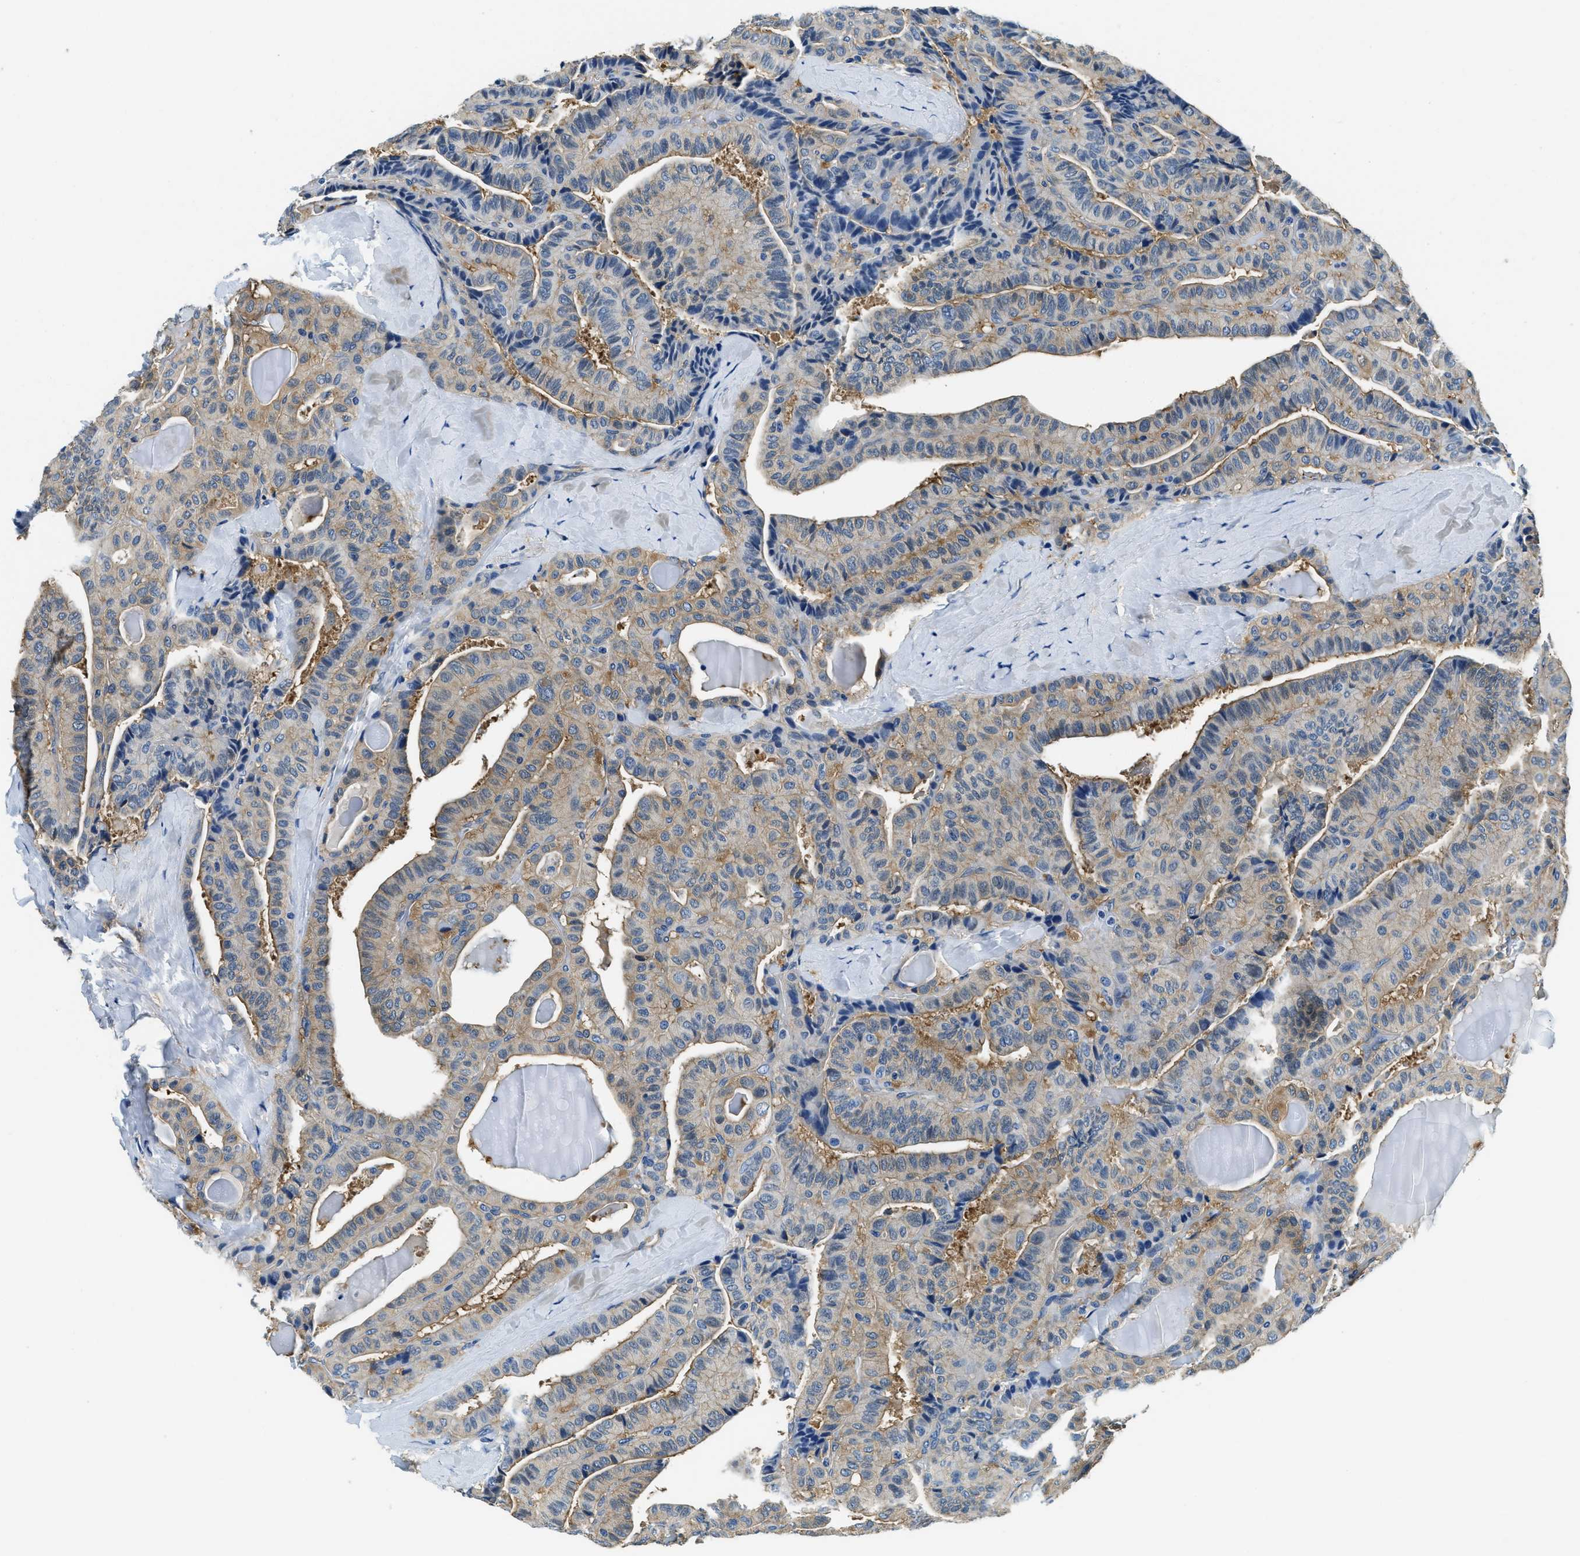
{"staining": {"intensity": "weak", "quantity": "25%-75%", "location": "cytoplasmic/membranous"}, "tissue": "thyroid cancer", "cell_type": "Tumor cells", "image_type": "cancer", "snomed": [{"axis": "morphology", "description": "Papillary adenocarcinoma, NOS"}, {"axis": "topography", "description": "Thyroid gland"}], "caption": "Tumor cells exhibit low levels of weak cytoplasmic/membranous positivity in about 25%-75% of cells in thyroid cancer (papillary adenocarcinoma). (DAB IHC with brightfield microscopy, high magnification).", "gene": "TWF1", "patient": {"sex": "male", "age": 77}}